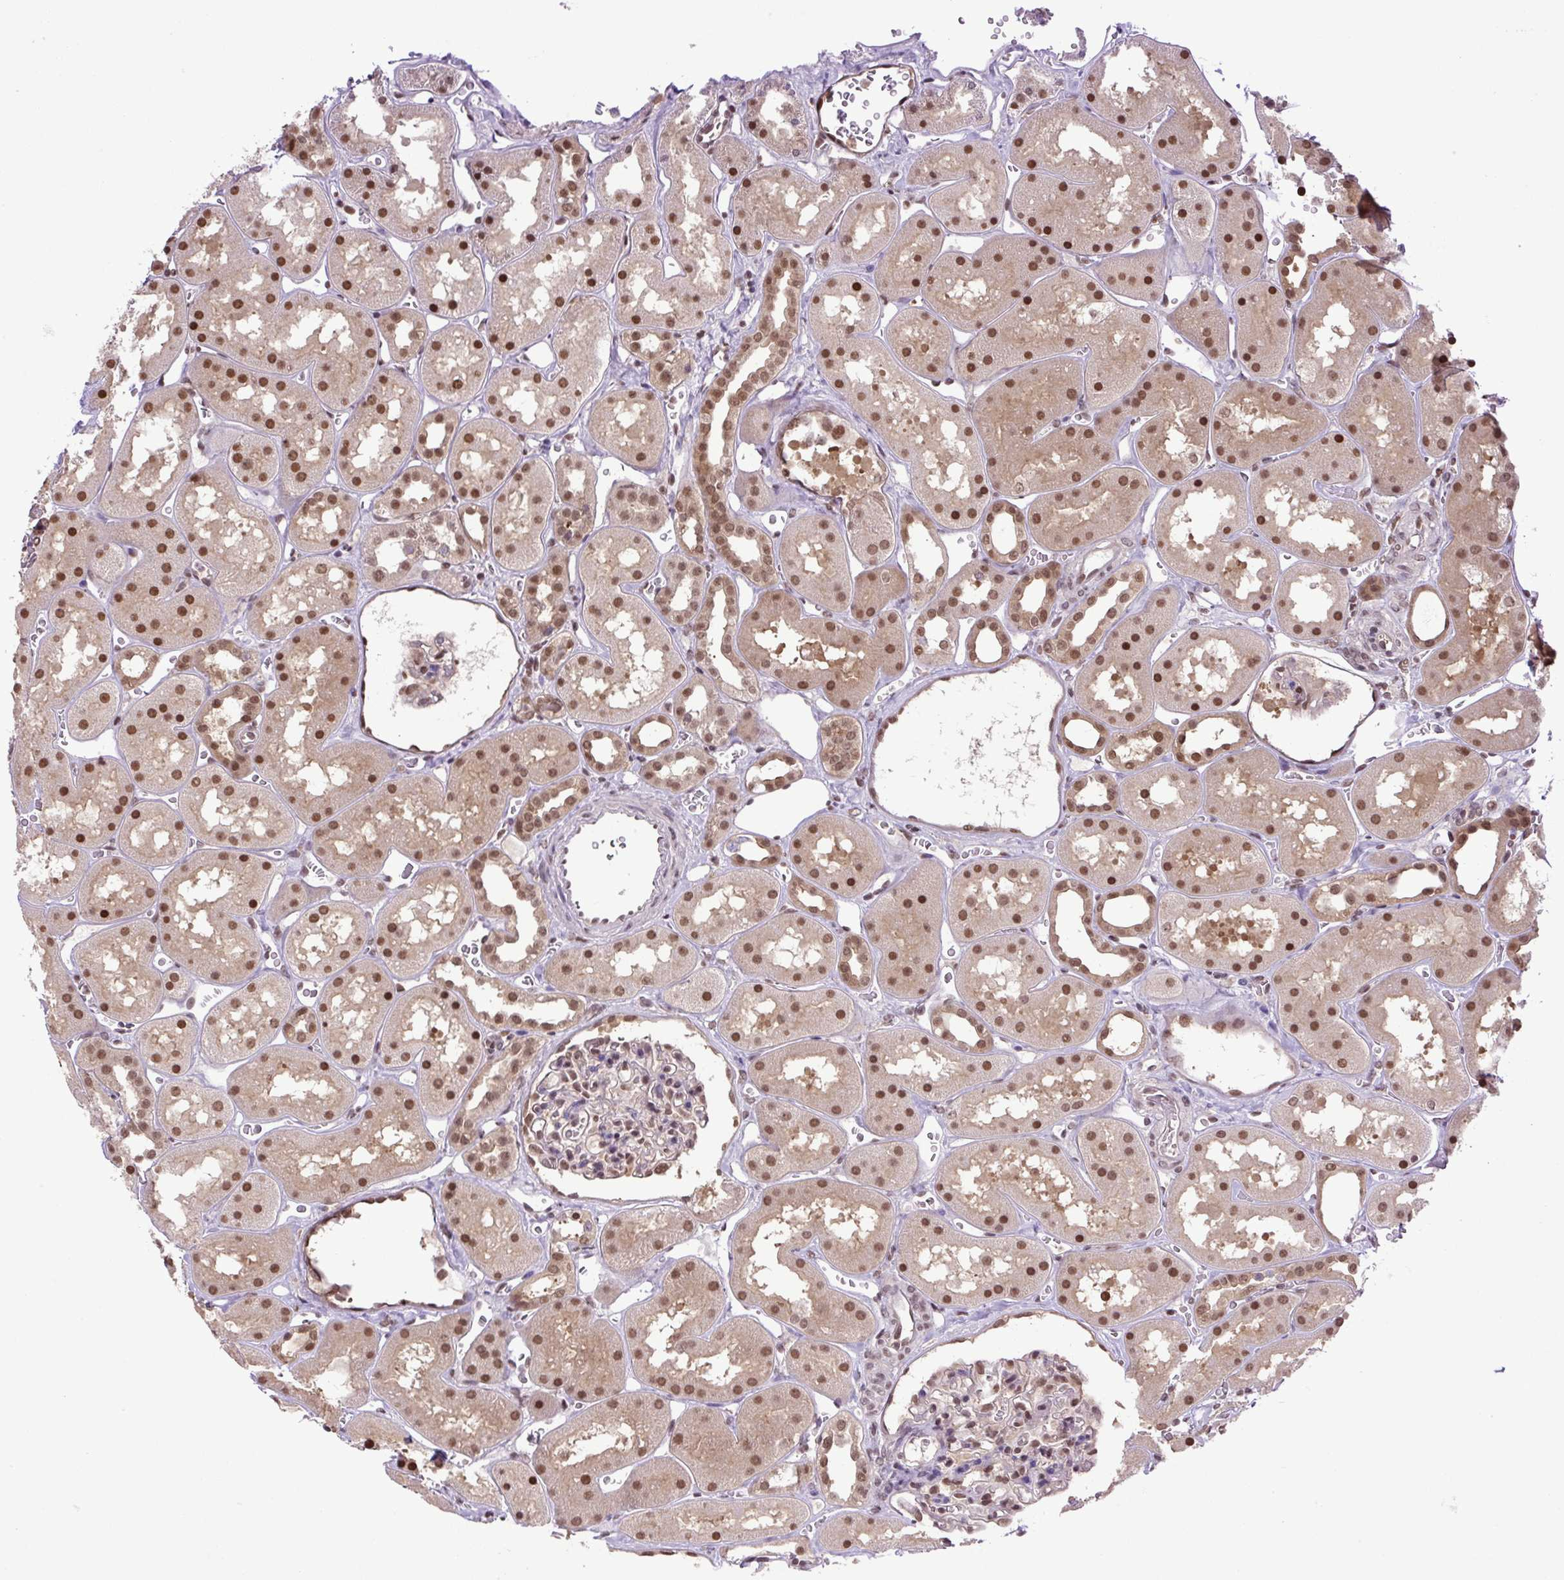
{"staining": {"intensity": "moderate", "quantity": ">75%", "location": "nuclear"}, "tissue": "kidney", "cell_type": "Cells in glomeruli", "image_type": "normal", "snomed": [{"axis": "morphology", "description": "Normal tissue, NOS"}, {"axis": "topography", "description": "Kidney"}], "caption": "This micrograph exhibits unremarkable kidney stained with IHC to label a protein in brown. The nuclear of cells in glomeruli show moderate positivity for the protein. Nuclei are counter-stained blue.", "gene": "SGTA", "patient": {"sex": "female", "age": 41}}